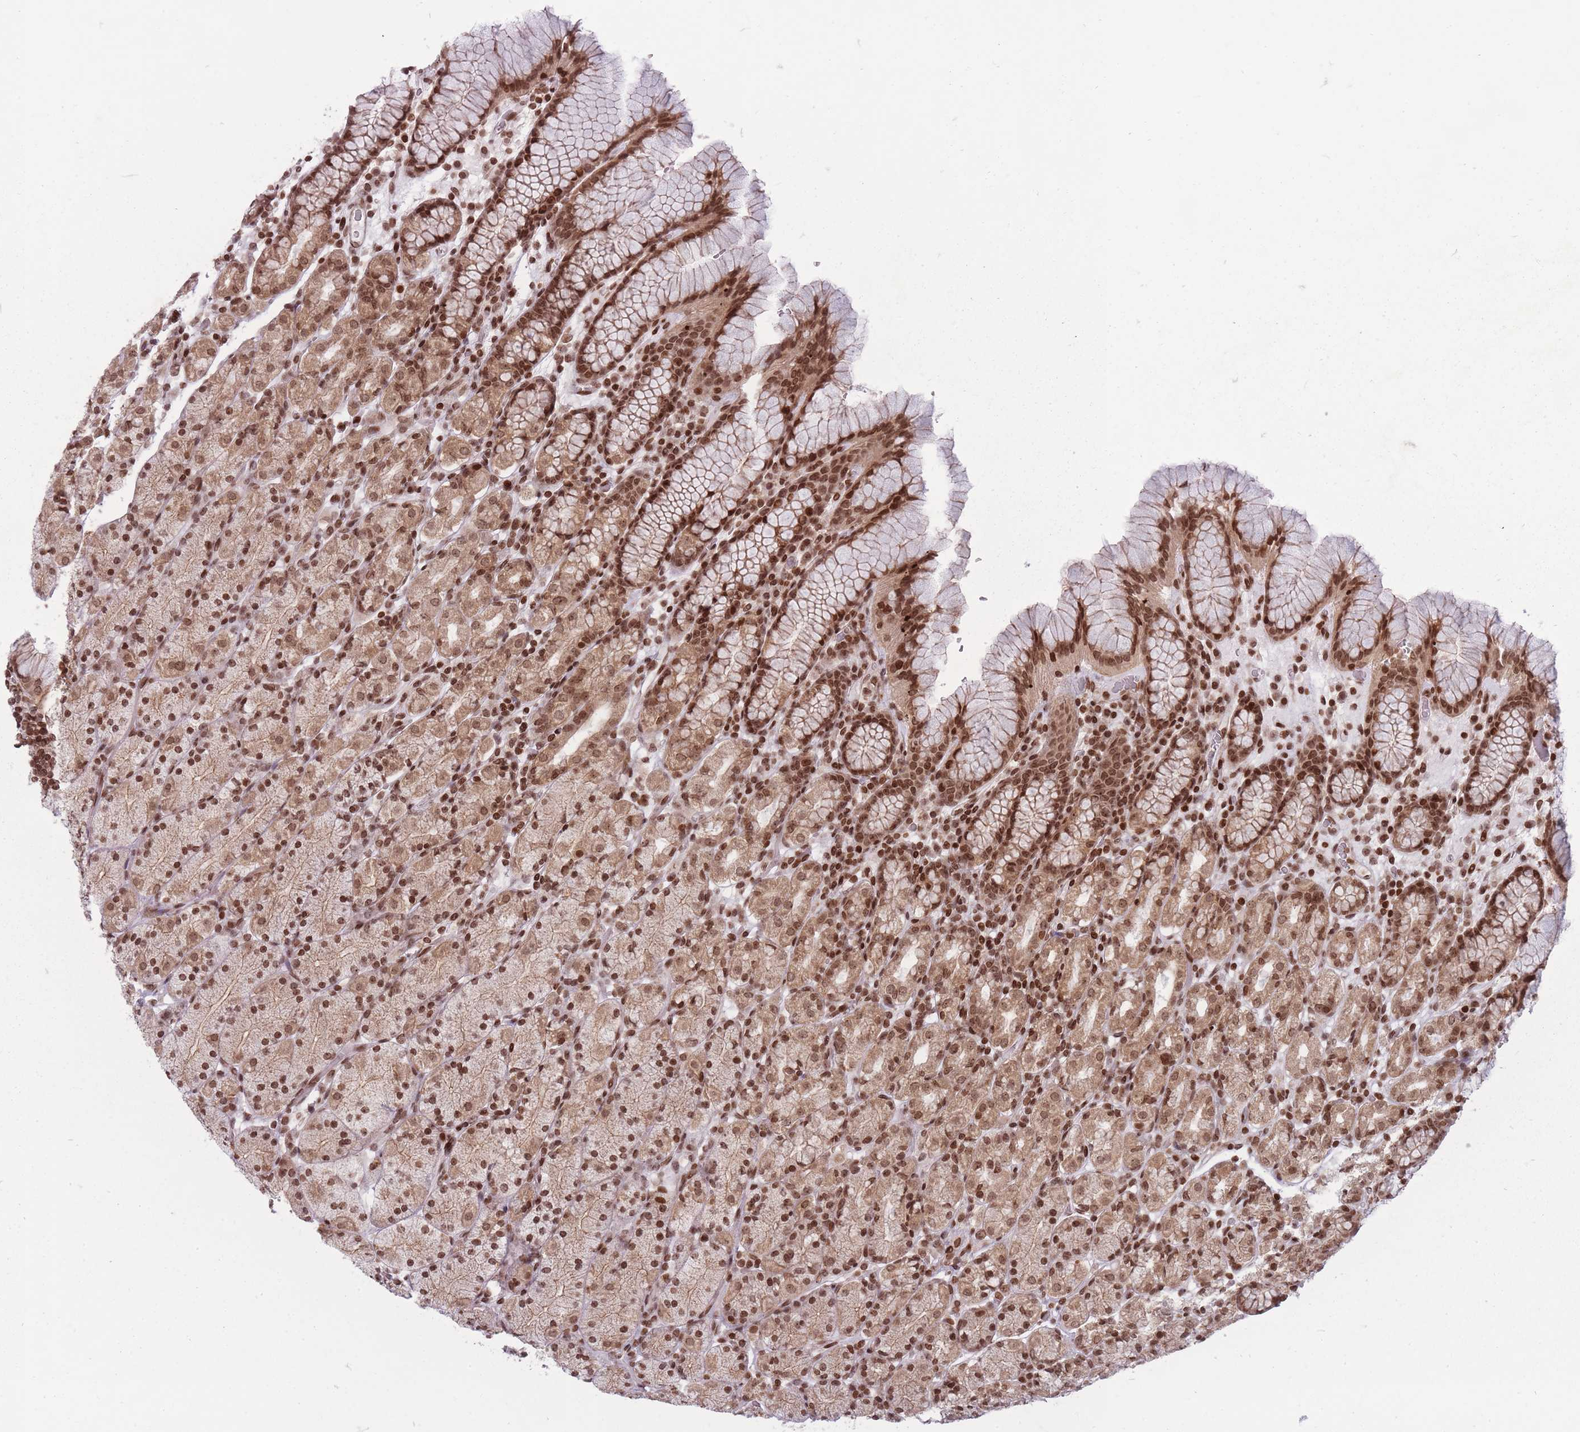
{"staining": {"intensity": "moderate", "quantity": ">75%", "location": "cytoplasmic/membranous,nuclear"}, "tissue": "stomach", "cell_type": "Glandular cells", "image_type": "normal", "snomed": [{"axis": "morphology", "description": "Normal tissue, NOS"}, {"axis": "topography", "description": "Stomach, upper"}, {"axis": "topography", "description": "Stomach"}], "caption": "Normal stomach was stained to show a protein in brown. There is medium levels of moderate cytoplasmic/membranous,nuclear staining in about >75% of glandular cells. (Stains: DAB in brown, nuclei in blue, Microscopy: brightfield microscopy at high magnification).", "gene": "TMC6", "patient": {"sex": "male", "age": 62}}